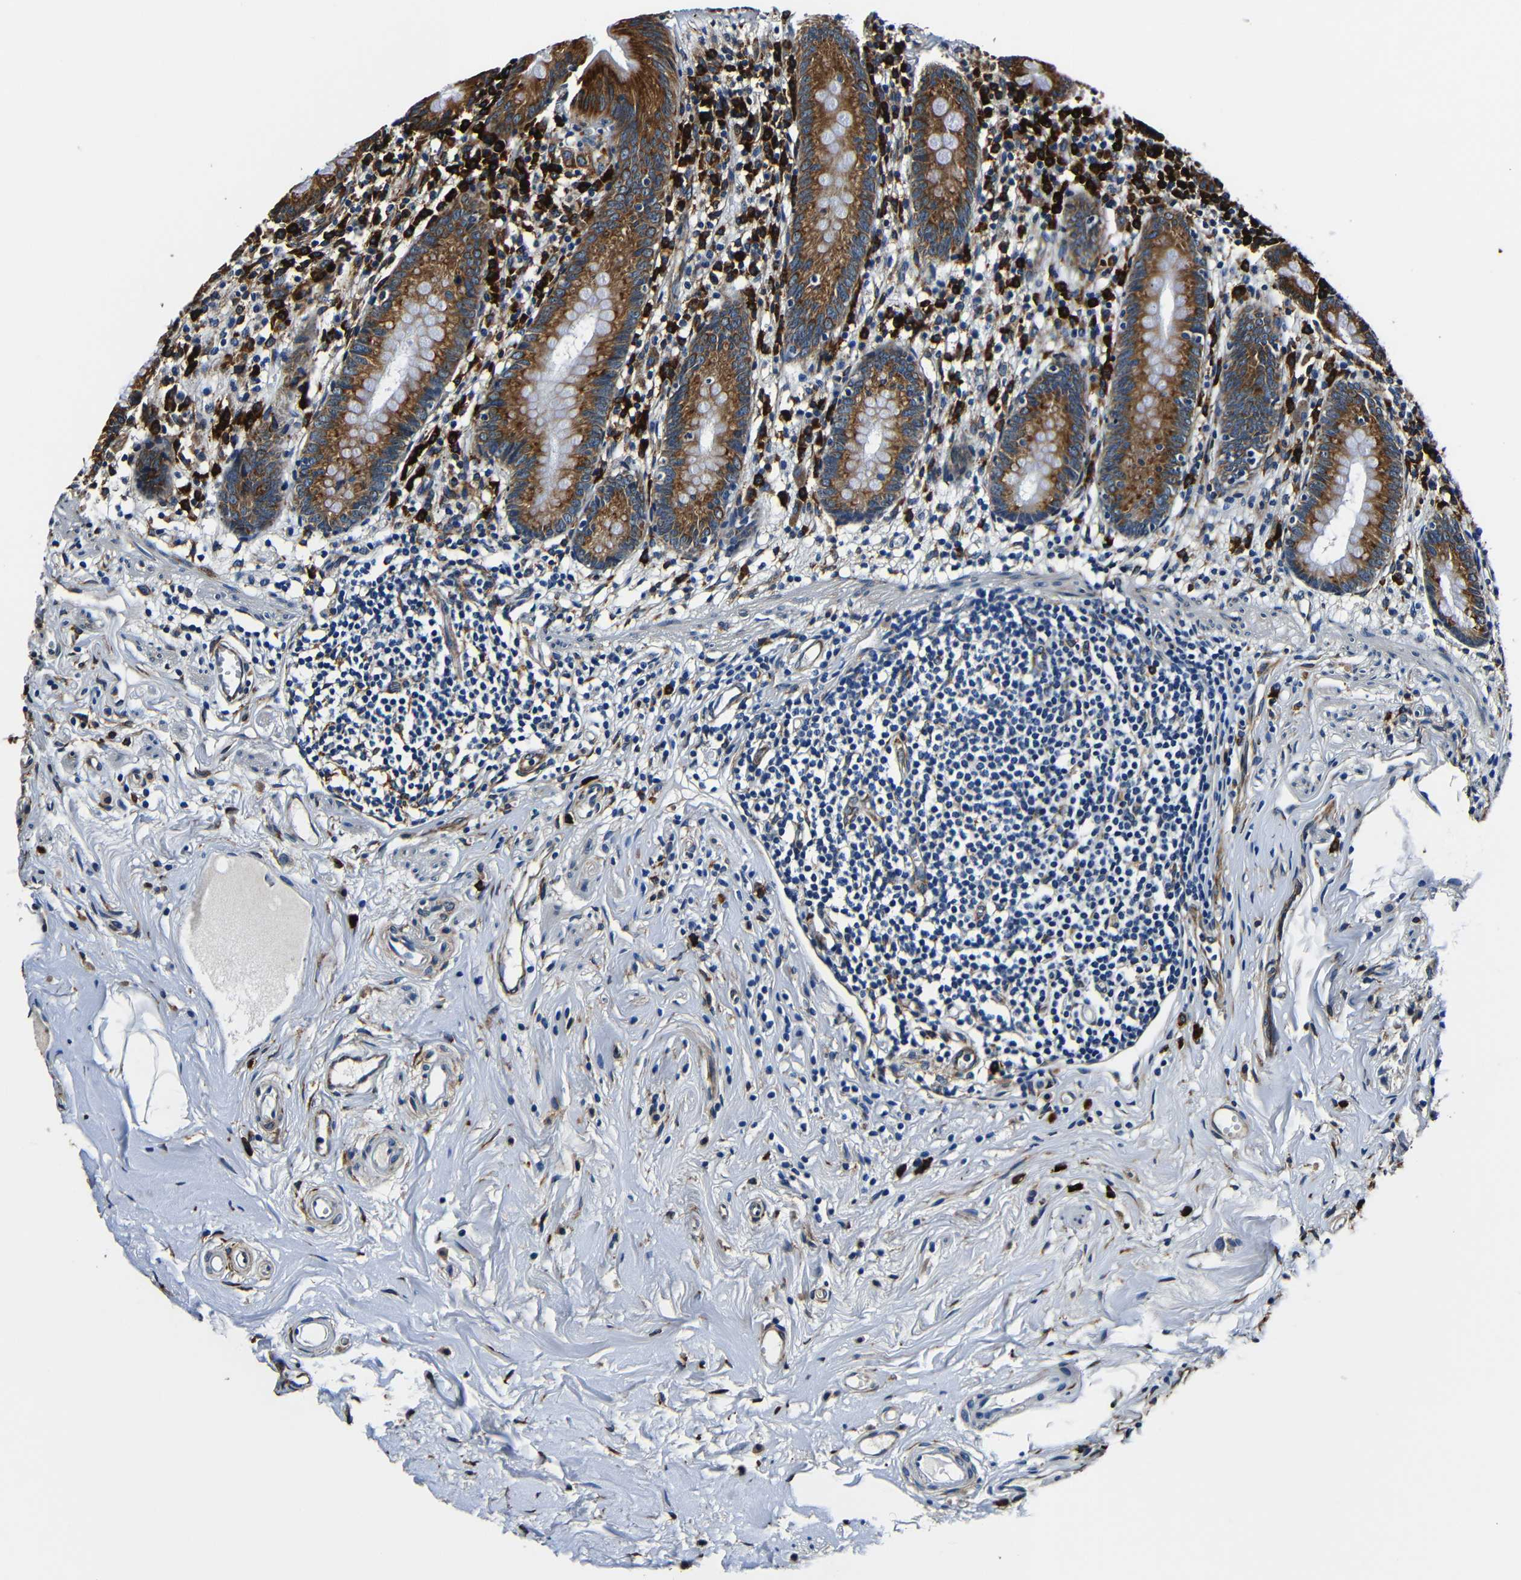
{"staining": {"intensity": "strong", "quantity": ">75%", "location": "cytoplasmic/membranous"}, "tissue": "appendix", "cell_type": "Glandular cells", "image_type": "normal", "snomed": [{"axis": "morphology", "description": "Normal tissue, NOS"}, {"axis": "topography", "description": "Appendix"}], "caption": "Immunohistochemical staining of benign appendix demonstrates >75% levels of strong cytoplasmic/membranous protein staining in approximately >75% of glandular cells. (IHC, brightfield microscopy, high magnification).", "gene": "RRBP1", "patient": {"sex": "male", "age": 52}}